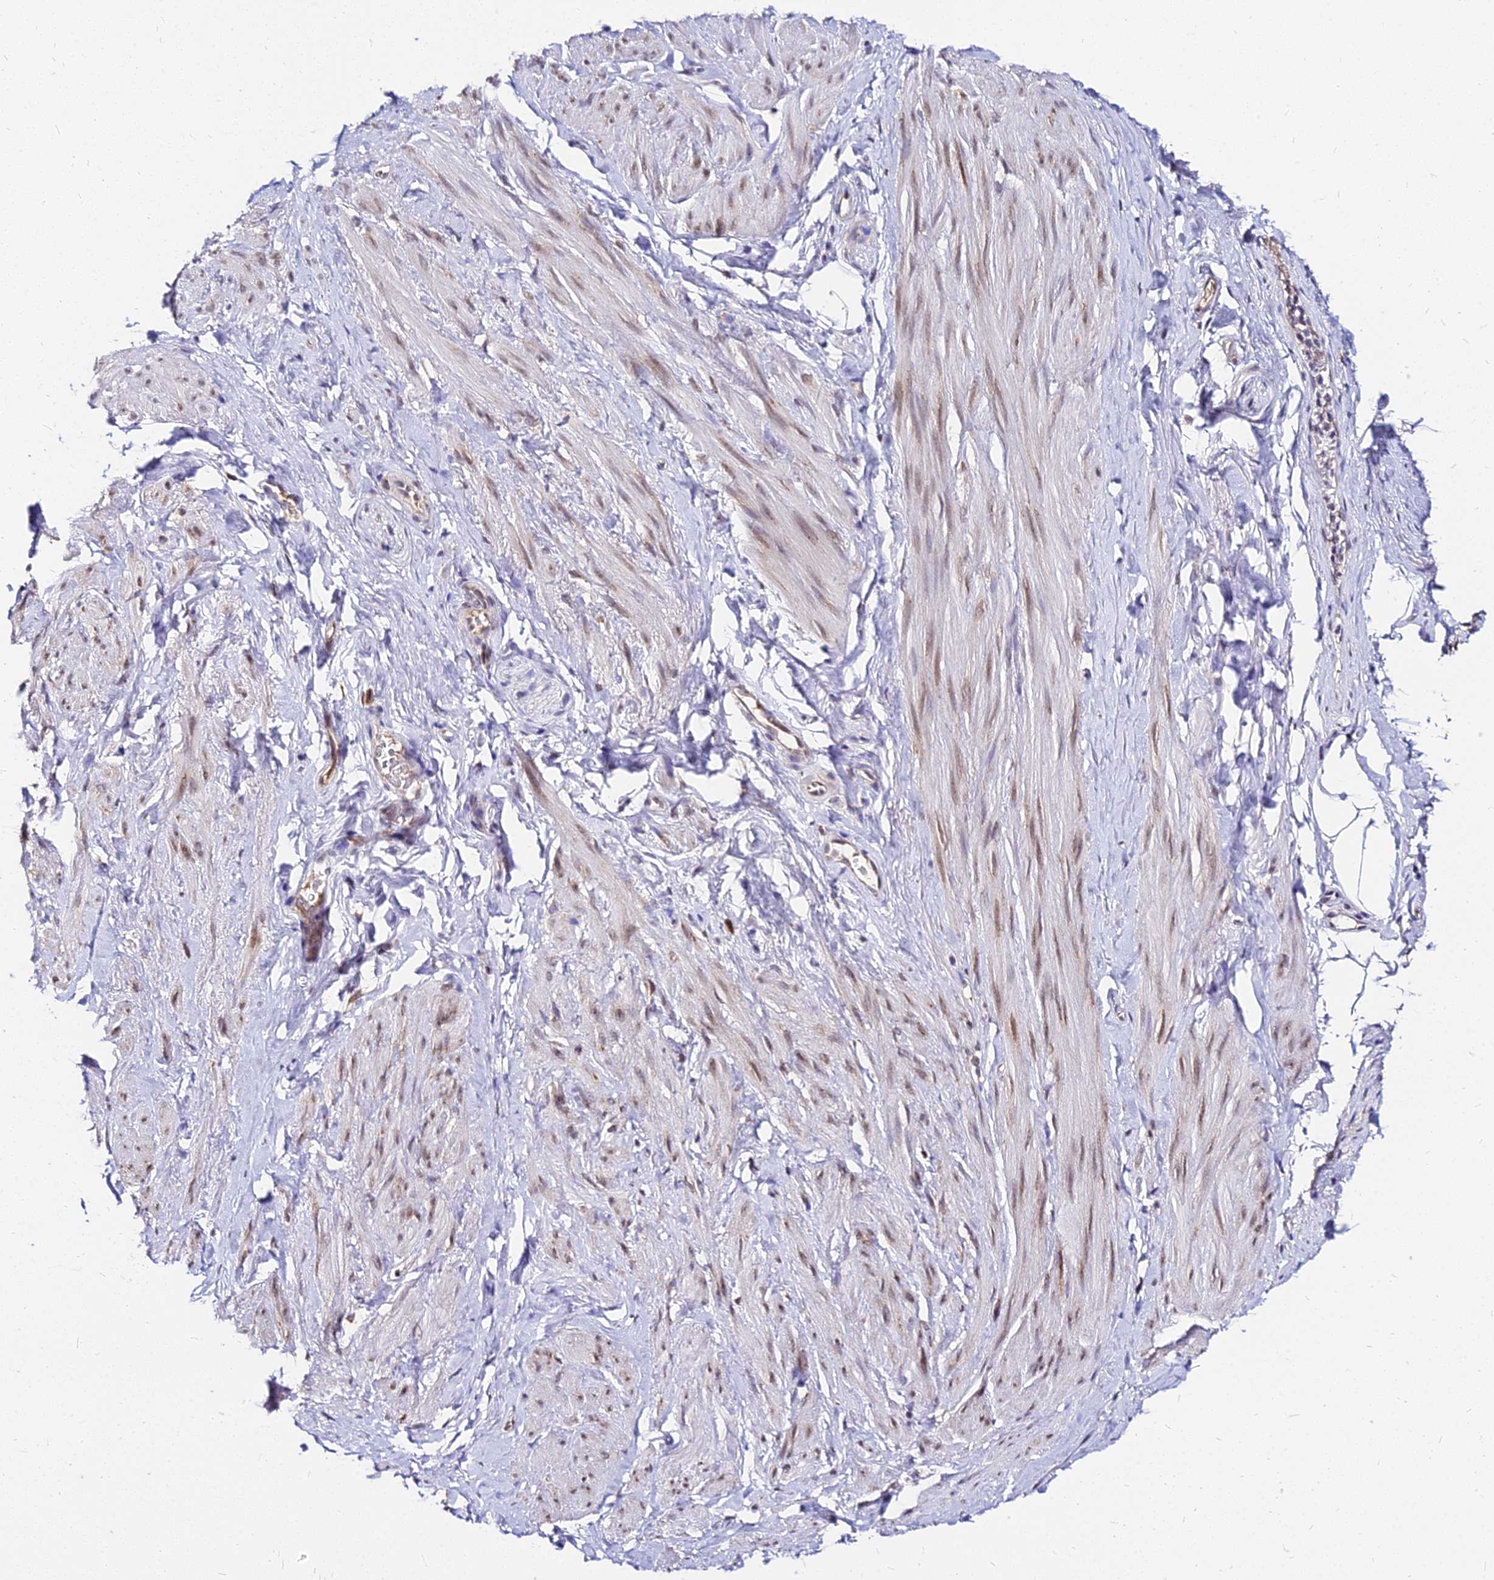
{"staining": {"intensity": "weak", "quantity": "25%-75%", "location": "nuclear"}, "tissue": "smooth muscle", "cell_type": "Smooth muscle cells", "image_type": "normal", "snomed": [{"axis": "morphology", "description": "Normal tissue, NOS"}, {"axis": "topography", "description": "Smooth muscle"}, {"axis": "topography", "description": "Peripheral nerve tissue"}], "caption": "Smooth muscle stained for a protein (brown) shows weak nuclear positive staining in approximately 25%-75% of smooth muscle cells.", "gene": "RNF121", "patient": {"sex": "male", "age": 69}}